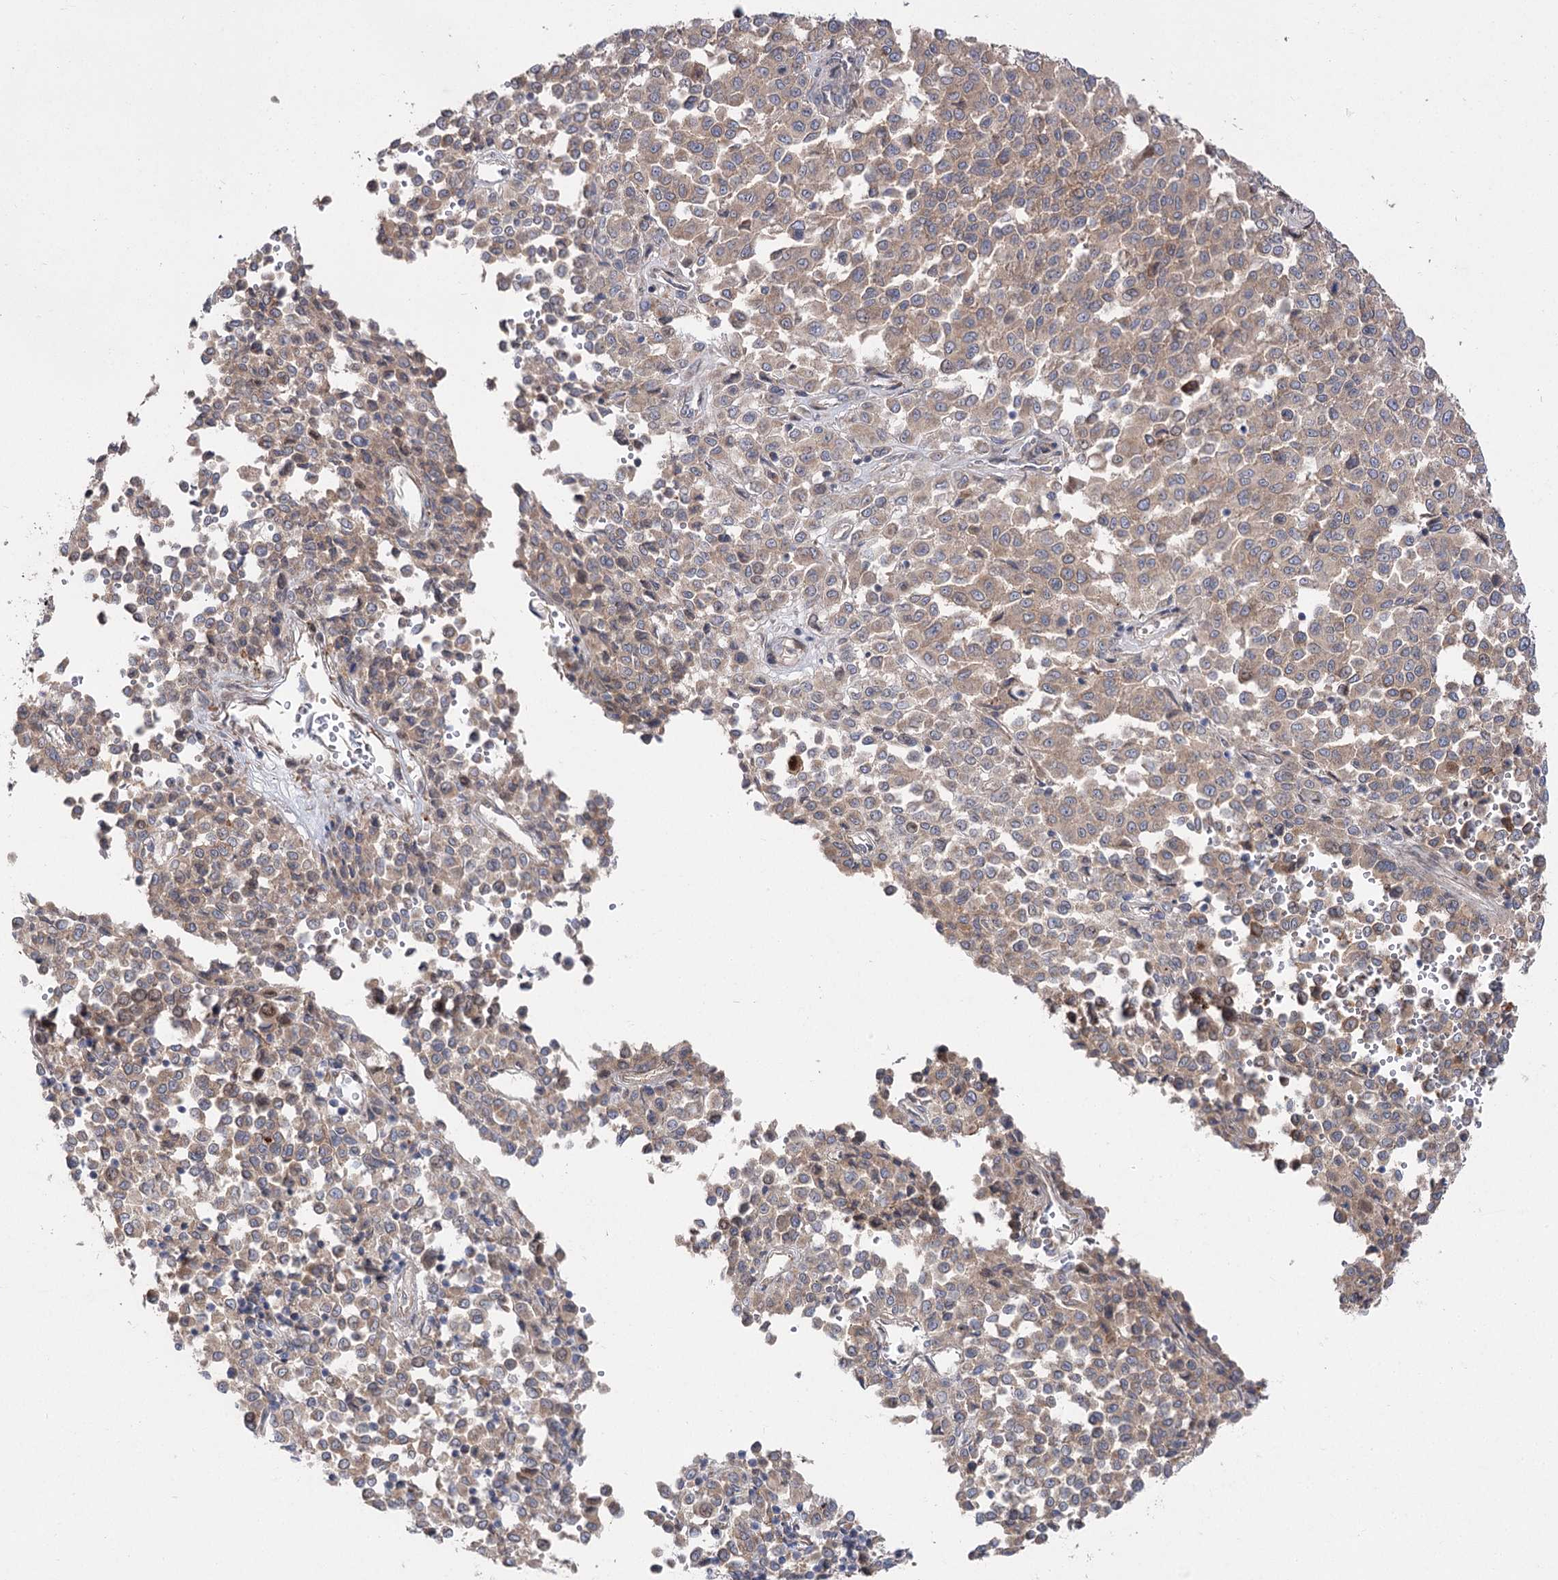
{"staining": {"intensity": "moderate", "quantity": ">75%", "location": "cytoplasmic/membranous"}, "tissue": "melanoma", "cell_type": "Tumor cells", "image_type": "cancer", "snomed": [{"axis": "morphology", "description": "Malignant melanoma, Metastatic site"}, {"axis": "topography", "description": "Pancreas"}], "caption": "IHC staining of malignant melanoma (metastatic site), which demonstrates medium levels of moderate cytoplasmic/membranous staining in about >75% of tumor cells indicating moderate cytoplasmic/membranous protein positivity. The staining was performed using DAB (brown) for protein detection and nuclei were counterstained in hematoxylin (blue).", "gene": "SH3BP5L", "patient": {"sex": "female", "age": 30}}